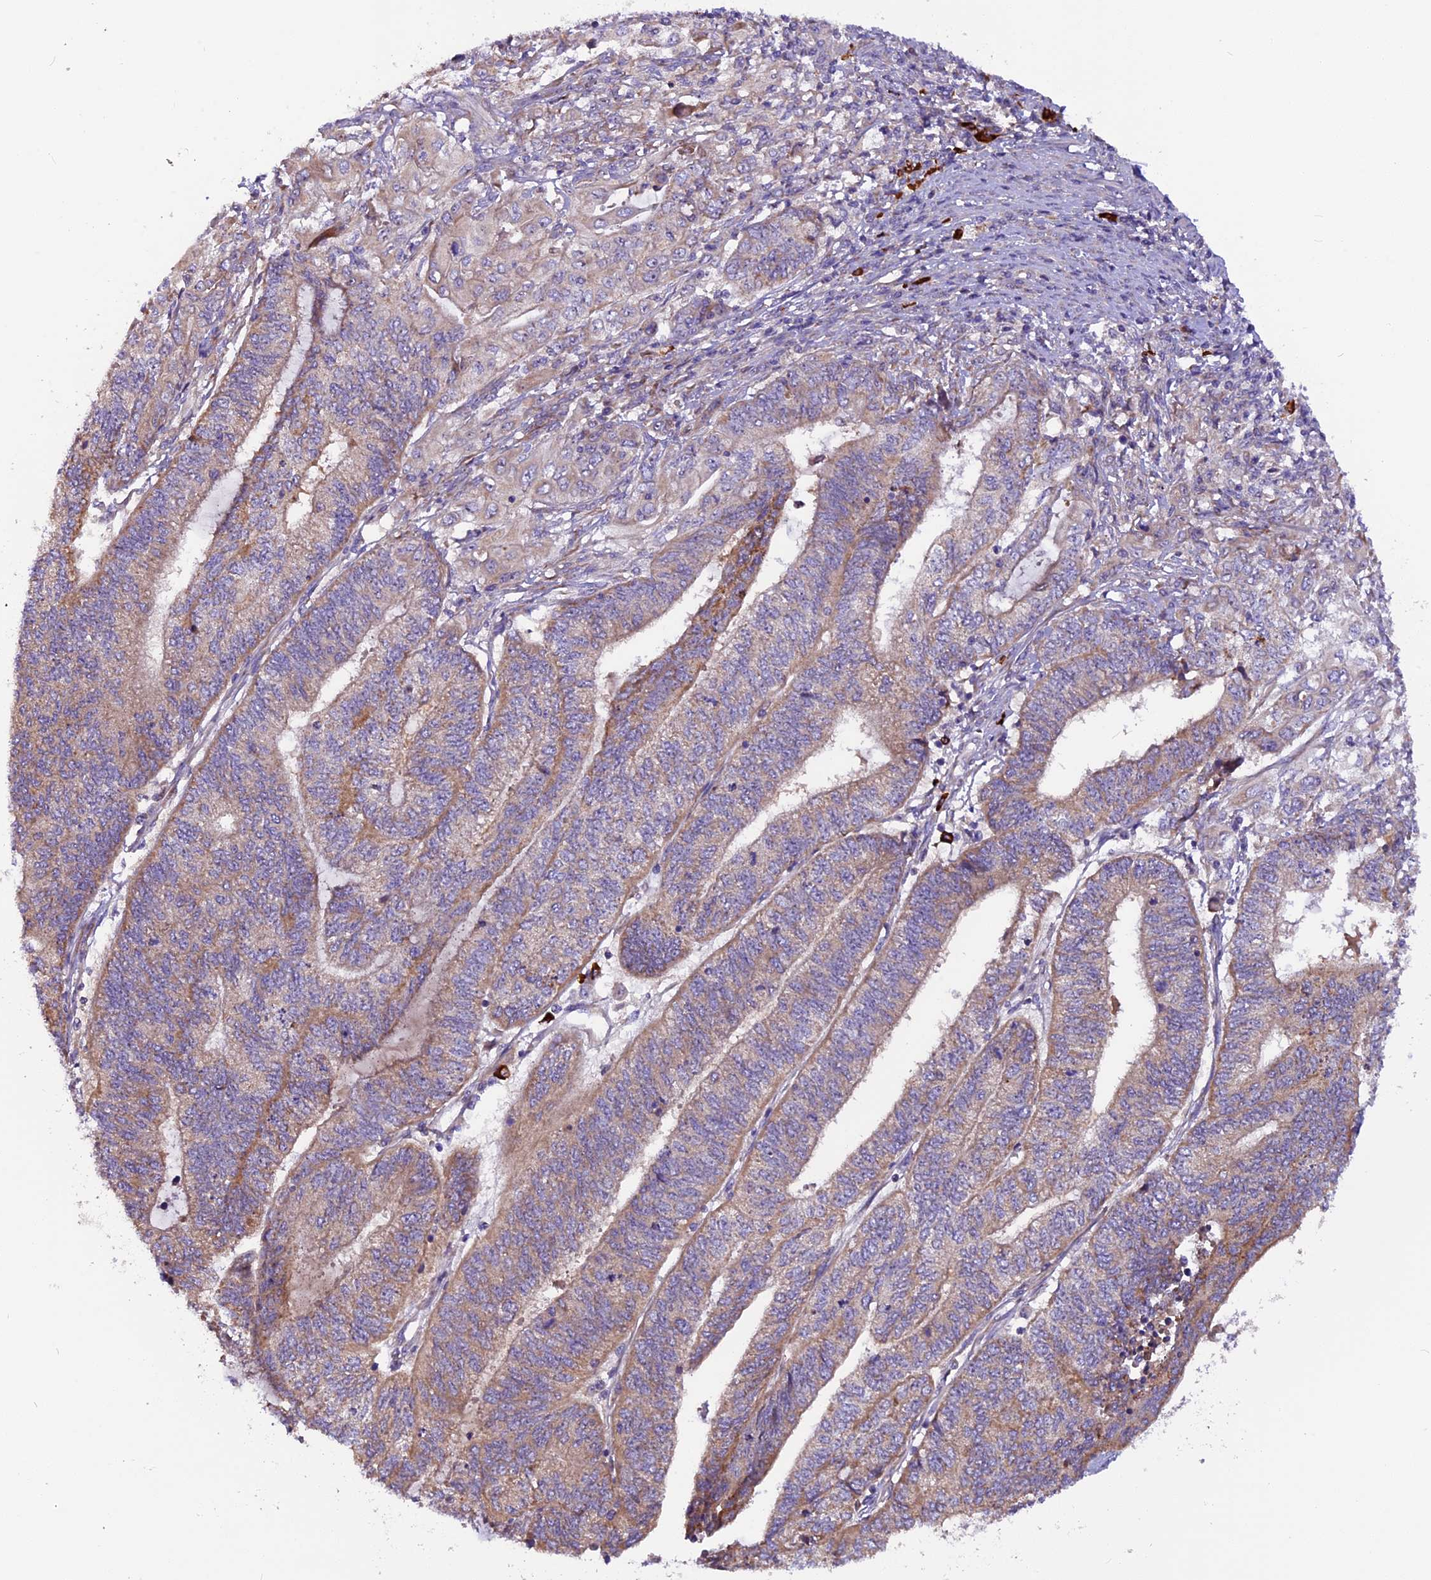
{"staining": {"intensity": "moderate", "quantity": ">75%", "location": "cytoplasmic/membranous"}, "tissue": "endometrial cancer", "cell_type": "Tumor cells", "image_type": "cancer", "snomed": [{"axis": "morphology", "description": "Adenocarcinoma, NOS"}, {"axis": "topography", "description": "Uterus"}, {"axis": "topography", "description": "Endometrium"}], "caption": "A brown stain shows moderate cytoplasmic/membranous positivity of a protein in human adenocarcinoma (endometrial) tumor cells.", "gene": "FRY", "patient": {"sex": "female", "age": 70}}